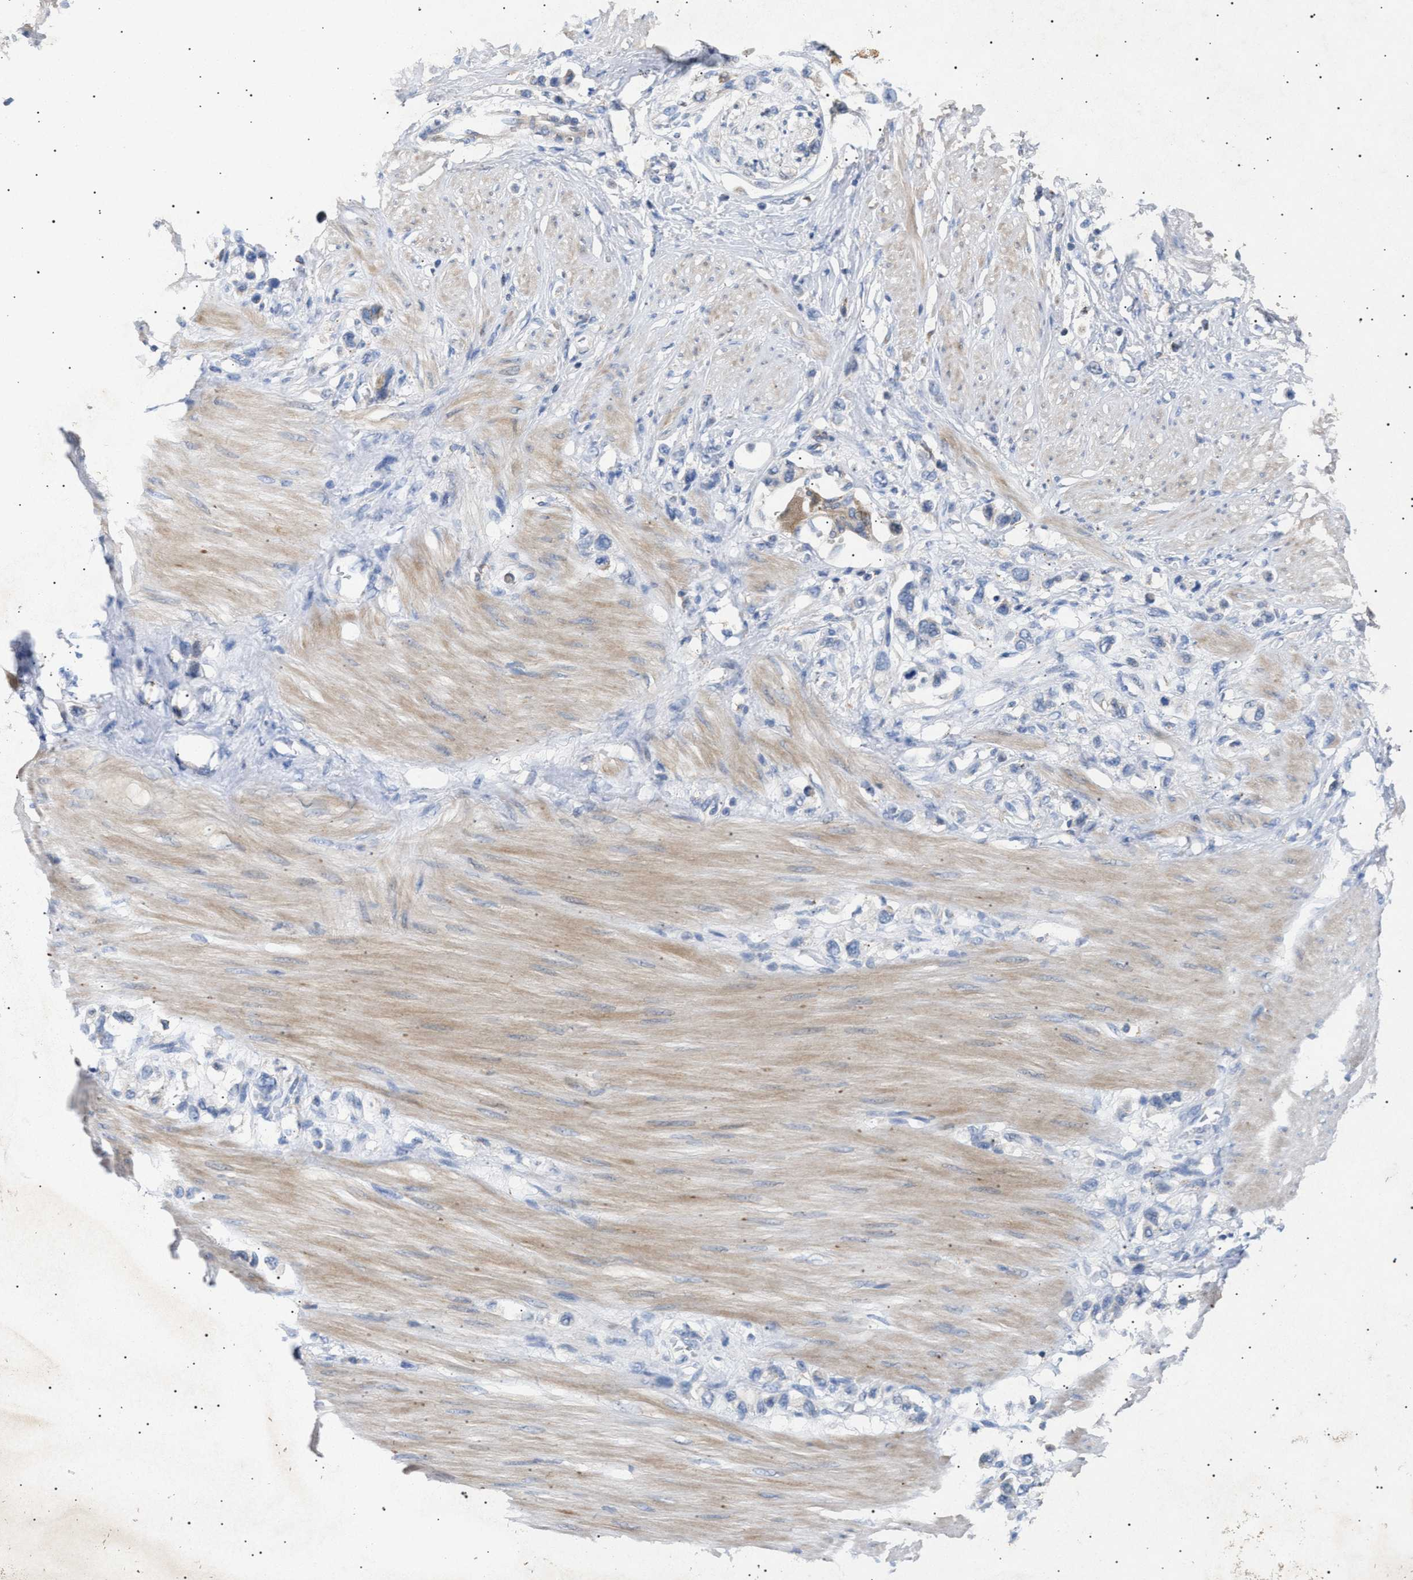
{"staining": {"intensity": "negative", "quantity": "none", "location": "none"}, "tissue": "stomach cancer", "cell_type": "Tumor cells", "image_type": "cancer", "snomed": [{"axis": "morphology", "description": "Adenocarcinoma, NOS"}, {"axis": "topography", "description": "Stomach"}], "caption": "High magnification brightfield microscopy of stomach cancer stained with DAB (brown) and counterstained with hematoxylin (blue): tumor cells show no significant expression.", "gene": "SIRT5", "patient": {"sex": "female", "age": 65}}